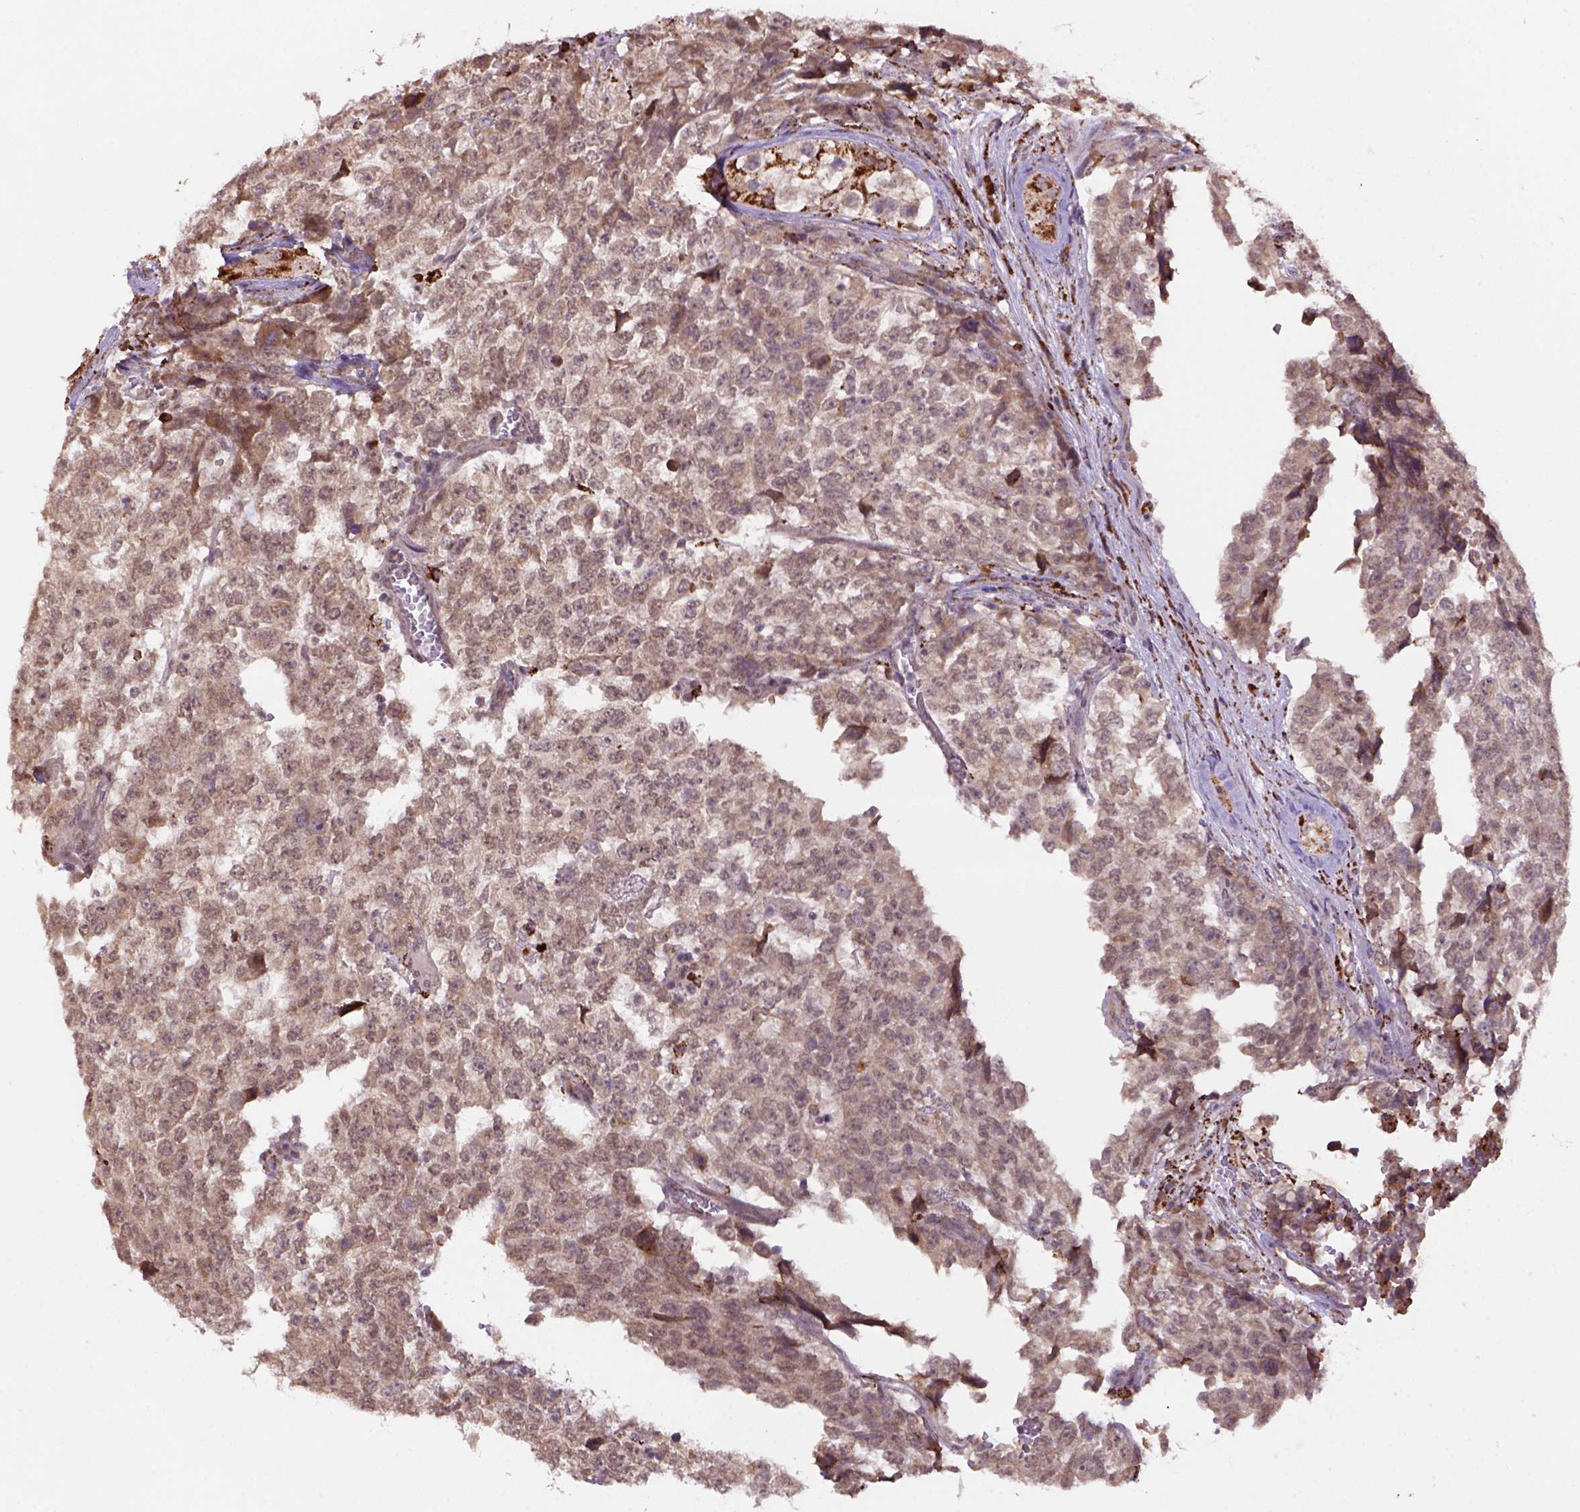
{"staining": {"intensity": "moderate", "quantity": ">75%", "location": "cytoplasmic/membranous"}, "tissue": "testis cancer", "cell_type": "Tumor cells", "image_type": "cancer", "snomed": [{"axis": "morphology", "description": "Carcinoma, Embryonal, NOS"}, {"axis": "topography", "description": "Testis"}], "caption": "Protein expression analysis of embryonal carcinoma (testis) reveals moderate cytoplasmic/membranous positivity in about >75% of tumor cells.", "gene": "FZD7", "patient": {"sex": "male", "age": 23}}